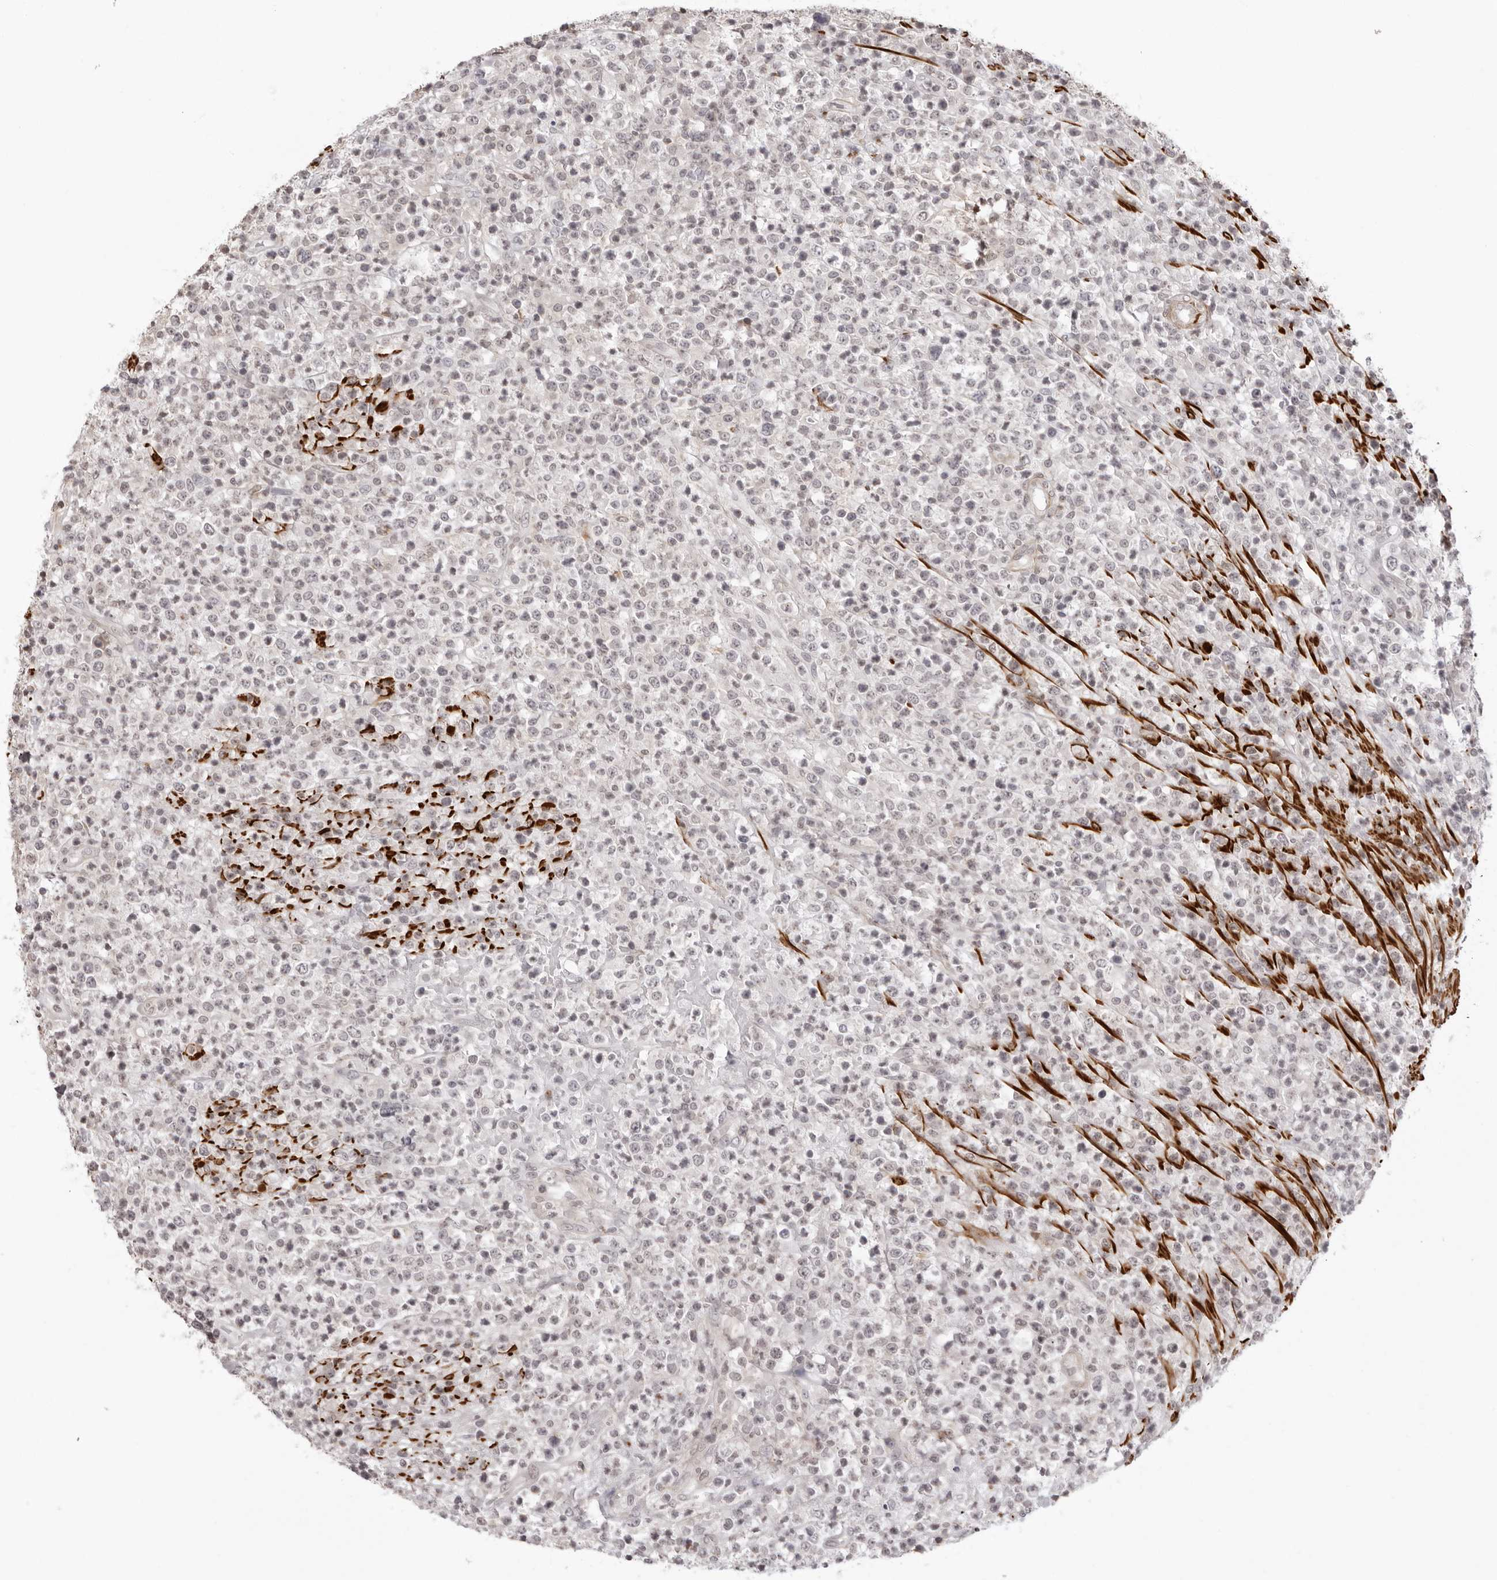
{"staining": {"intensity": "negative", "quantity": "none", "location": "none"}, "tissue": "lymphoma", "cell_type": "Tumor cells", "image_type": "cancer", "snomed": [{"axis": "morphology", "description": "Malignant lymphoma, non-Hodgkin's type, High grade"}, {"axis": "topography", "description": "Colon"}], "caption": "Tumor cells show no significant protein staining in malignant lymphoma, non-Hodgkin's type (high-grade).", "gene": "UNK", "patient": {"sex": "female", "age": 53}}